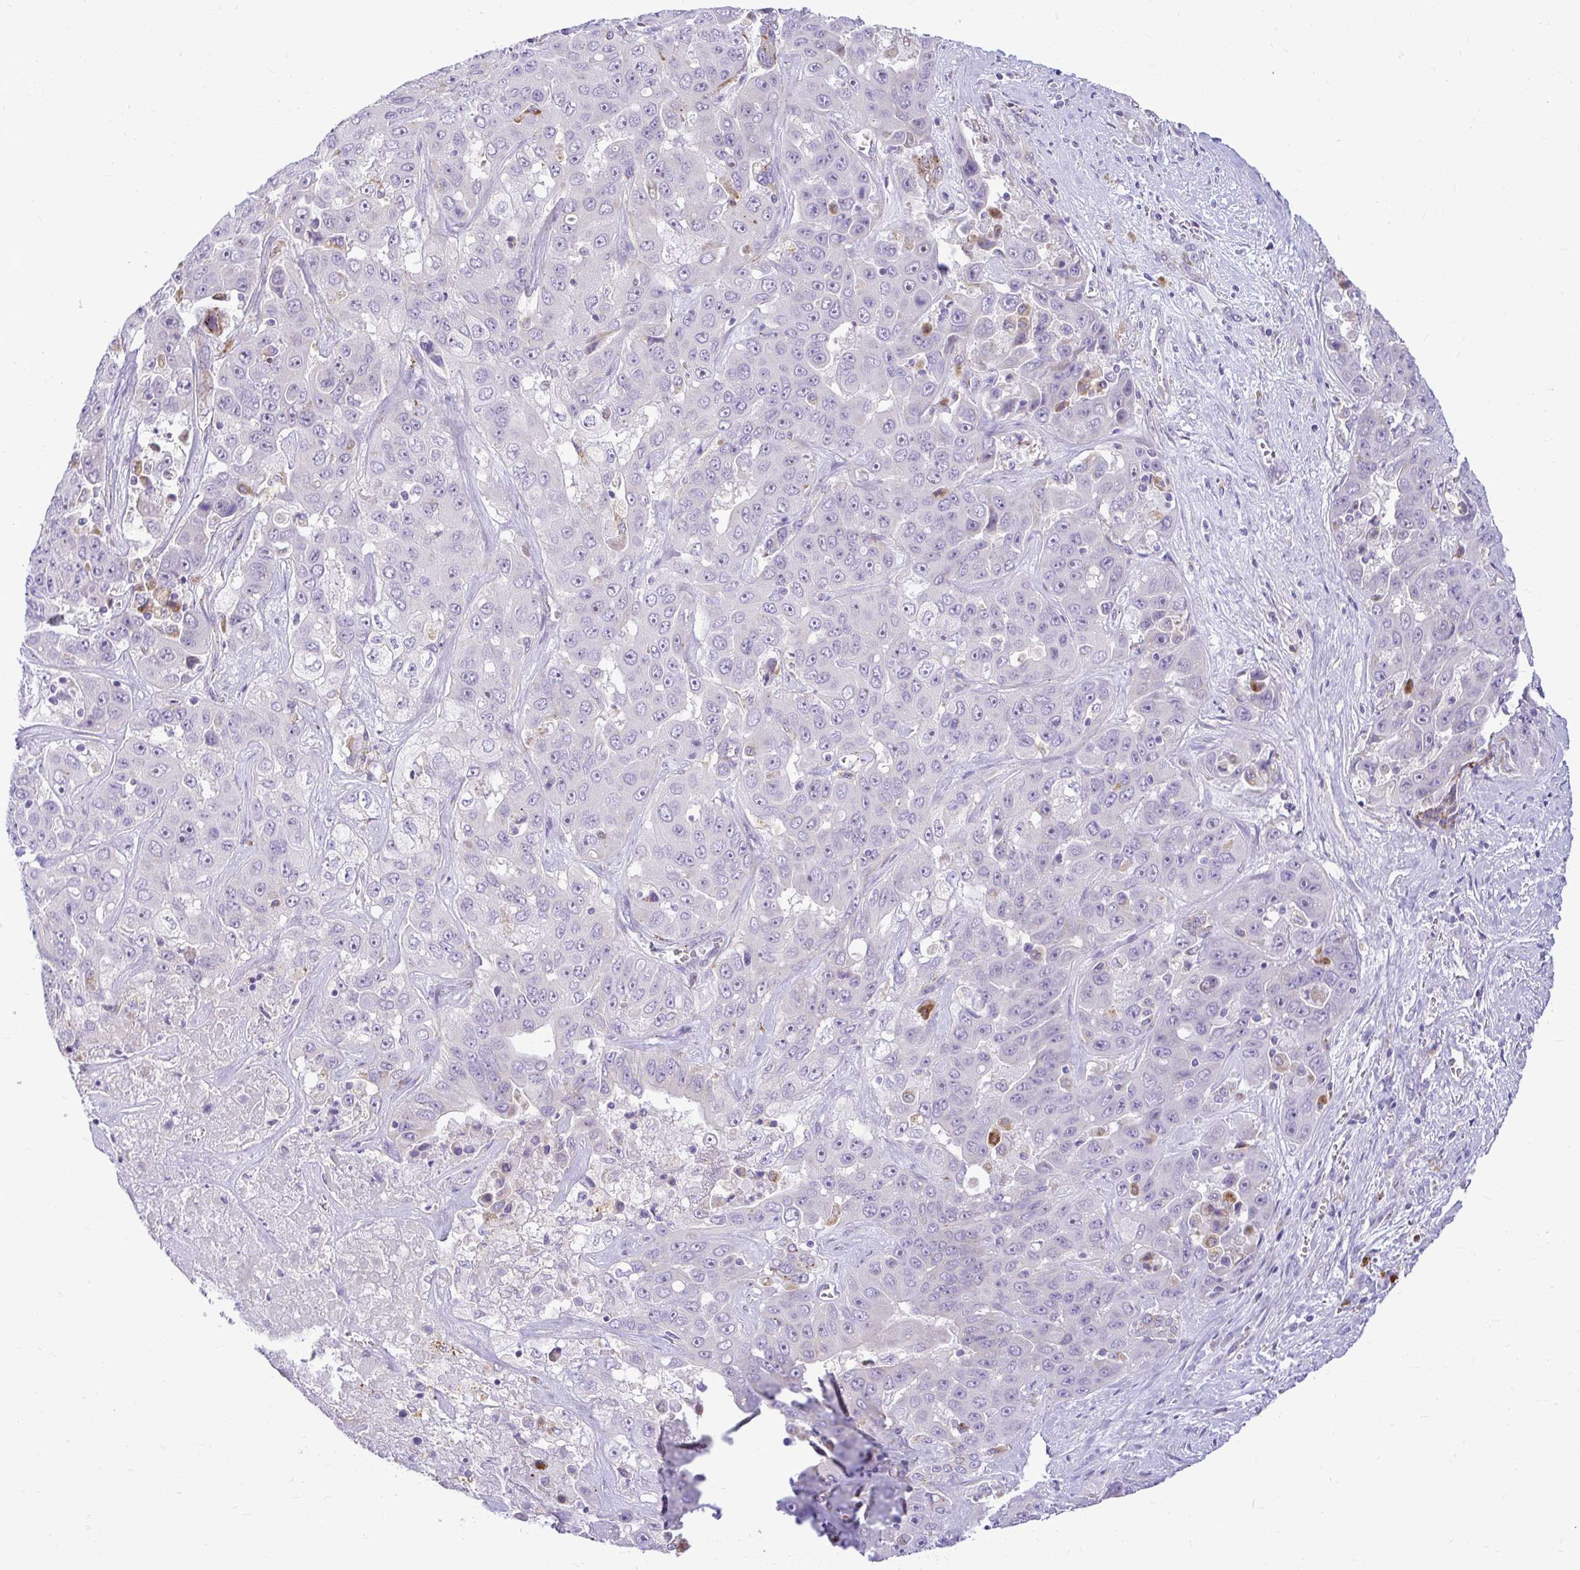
{"staining": {"intensity": "negative", "quantity": "none", "location": "none"}, "tissue": "liver cancer", "cell_type": "Tumor cells", "image_type": "cancer", "snomed": [{"axis": "morphology", "description": "Cholangiocarcinoma"}, {"axis": "topography", "description": "Liver"}], "caption": "This is an immunohistochemistry (IHC) histopathology image of cholangiocarcinoma (liver). There is no staining in tumor cells.", "gene": "PKN3", "patient": {"sex": "female", "age": 52}}